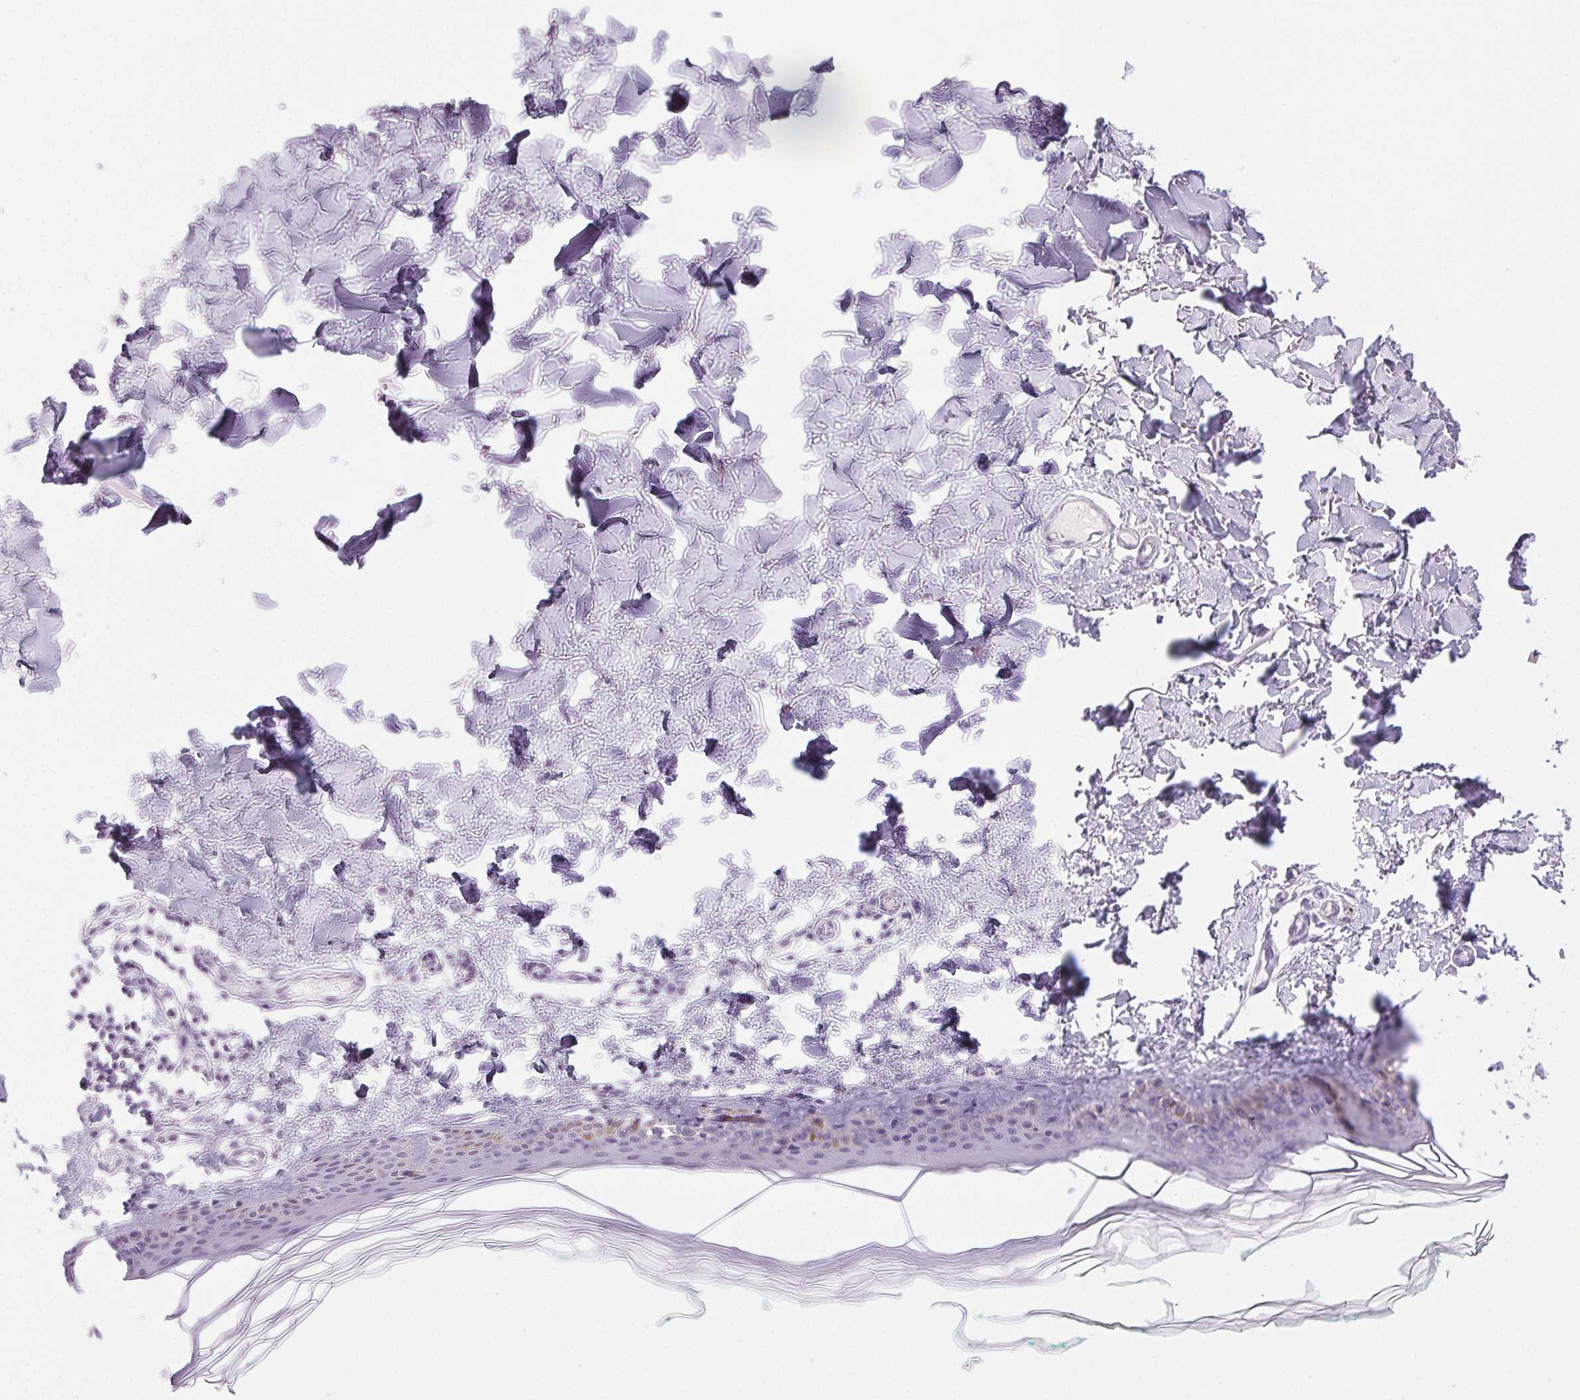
{"staining": {"intensity": "negative", "quantity": "none", "location": "none"}, "tissue": "skin", "cell_type": "Fibroblasts", "image_type": "normal", "snomed": [{"axis": "morphology", "description": "Normal tissue, NOS"}, {"axis": "topography", "description": "Skin"}, {"axis": "topography", "description": "Peripheral nerve tissue"}], "caption": "The image demonstrates no significant staining in fibroblasts of skin. Brightfield microscopy of immunohistochemistry (IHC) stained with DAB (3,3'-diaminobenzidine) (brown) and hematoxylin (blue), captured at high magnification.", "gene": "LRP2", "patient": {"sex": "female", "age": 45}}